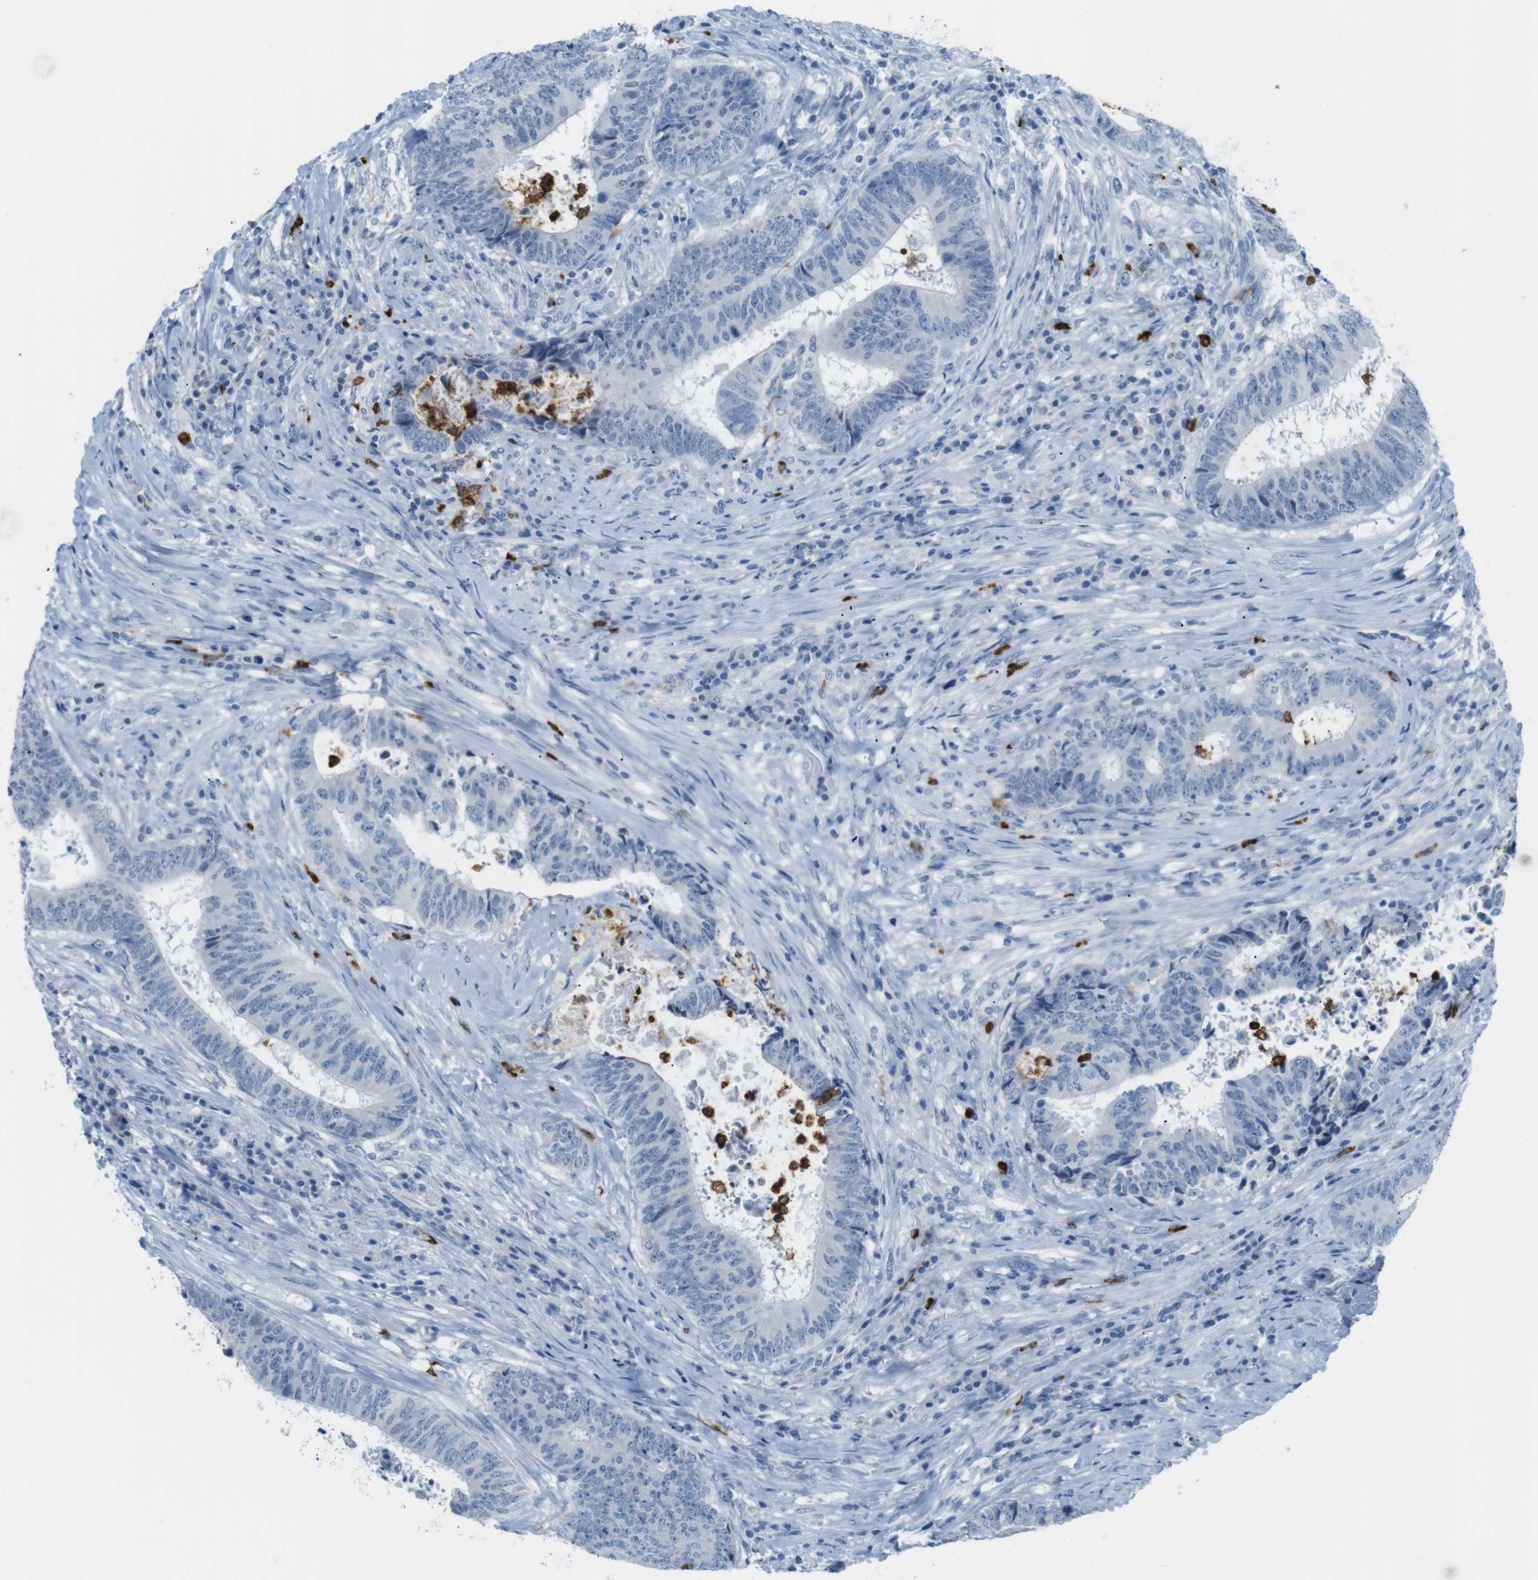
{"staining": {"intensity": "negative", "quantity": "none", "location": "none"}, "tissue": "colorectal cancer", "cell_type": "Tumor cells", "image_type": "cancer", "snomed": [{"axis": "morphology", "description": "Adenocarcinoma, NOS"}, {"axis": "topography", "description": "Rectum"}], "caption": "IHC image of human colorectal cancer stained for a protein (brown), which shows no expression in tumor cells.", "gene": "MCEMP1", "patient": {"sex": "male", "age": 72}}